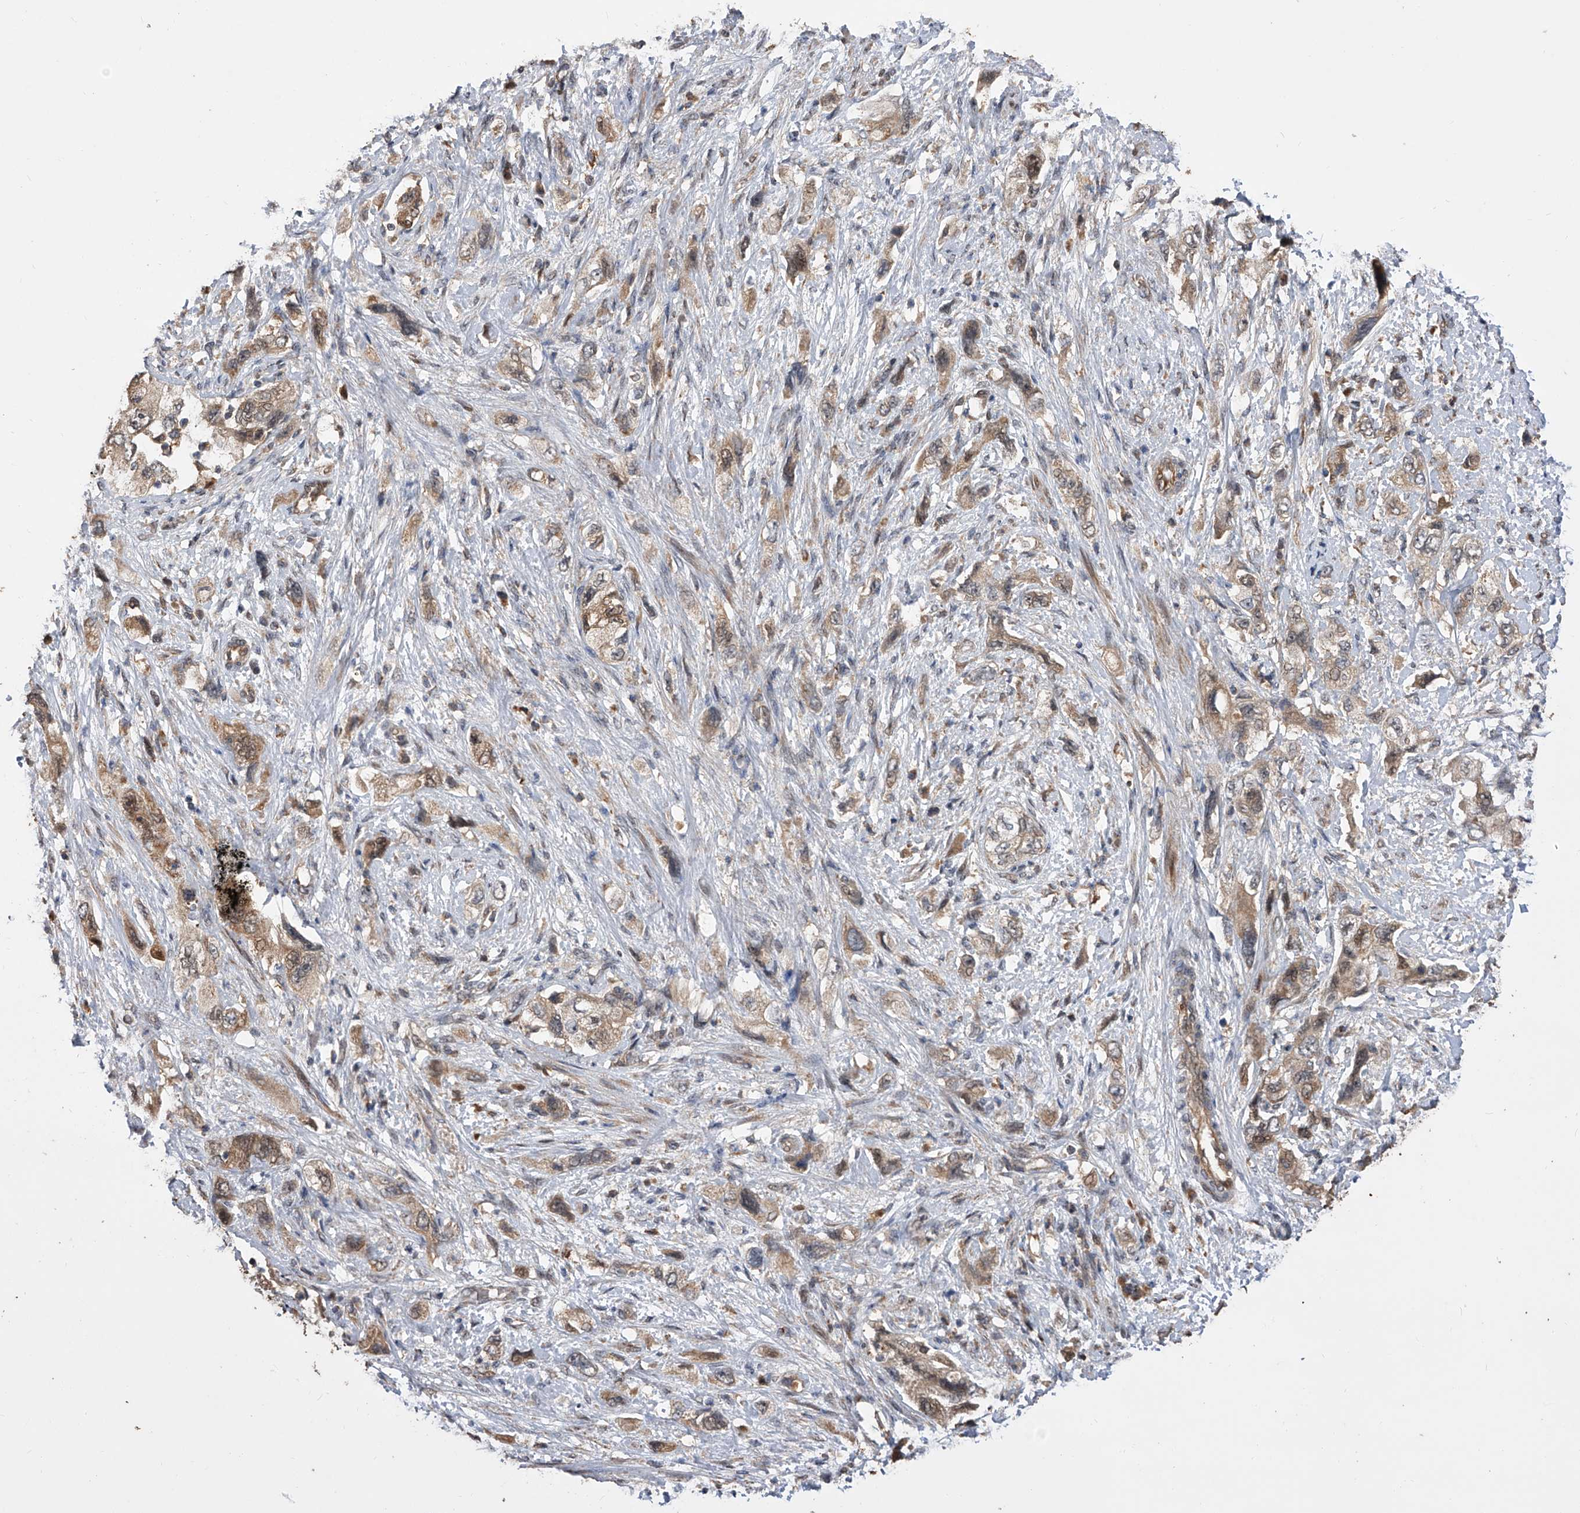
{"staining": {"intensity": "moderate", "quantity": ">75%", "location": "cytoplasmic/membranous"}, "tissue": "pancreatic cancer", "cell_type": "Tumor cells", "image_type": "cancer", "snomed": [{"axis": "morphology", "description": "Adenocarcinoma, NOS"}, {"axis": "topography", "description": "Pancreas"}], "caption": "Pancreatic cancer stained for a protein shows moderate cytoplasmic/membranous positivity in tumor cells.", "gene": "GMDS", "patient": {"sex": "female", "age": 73}}